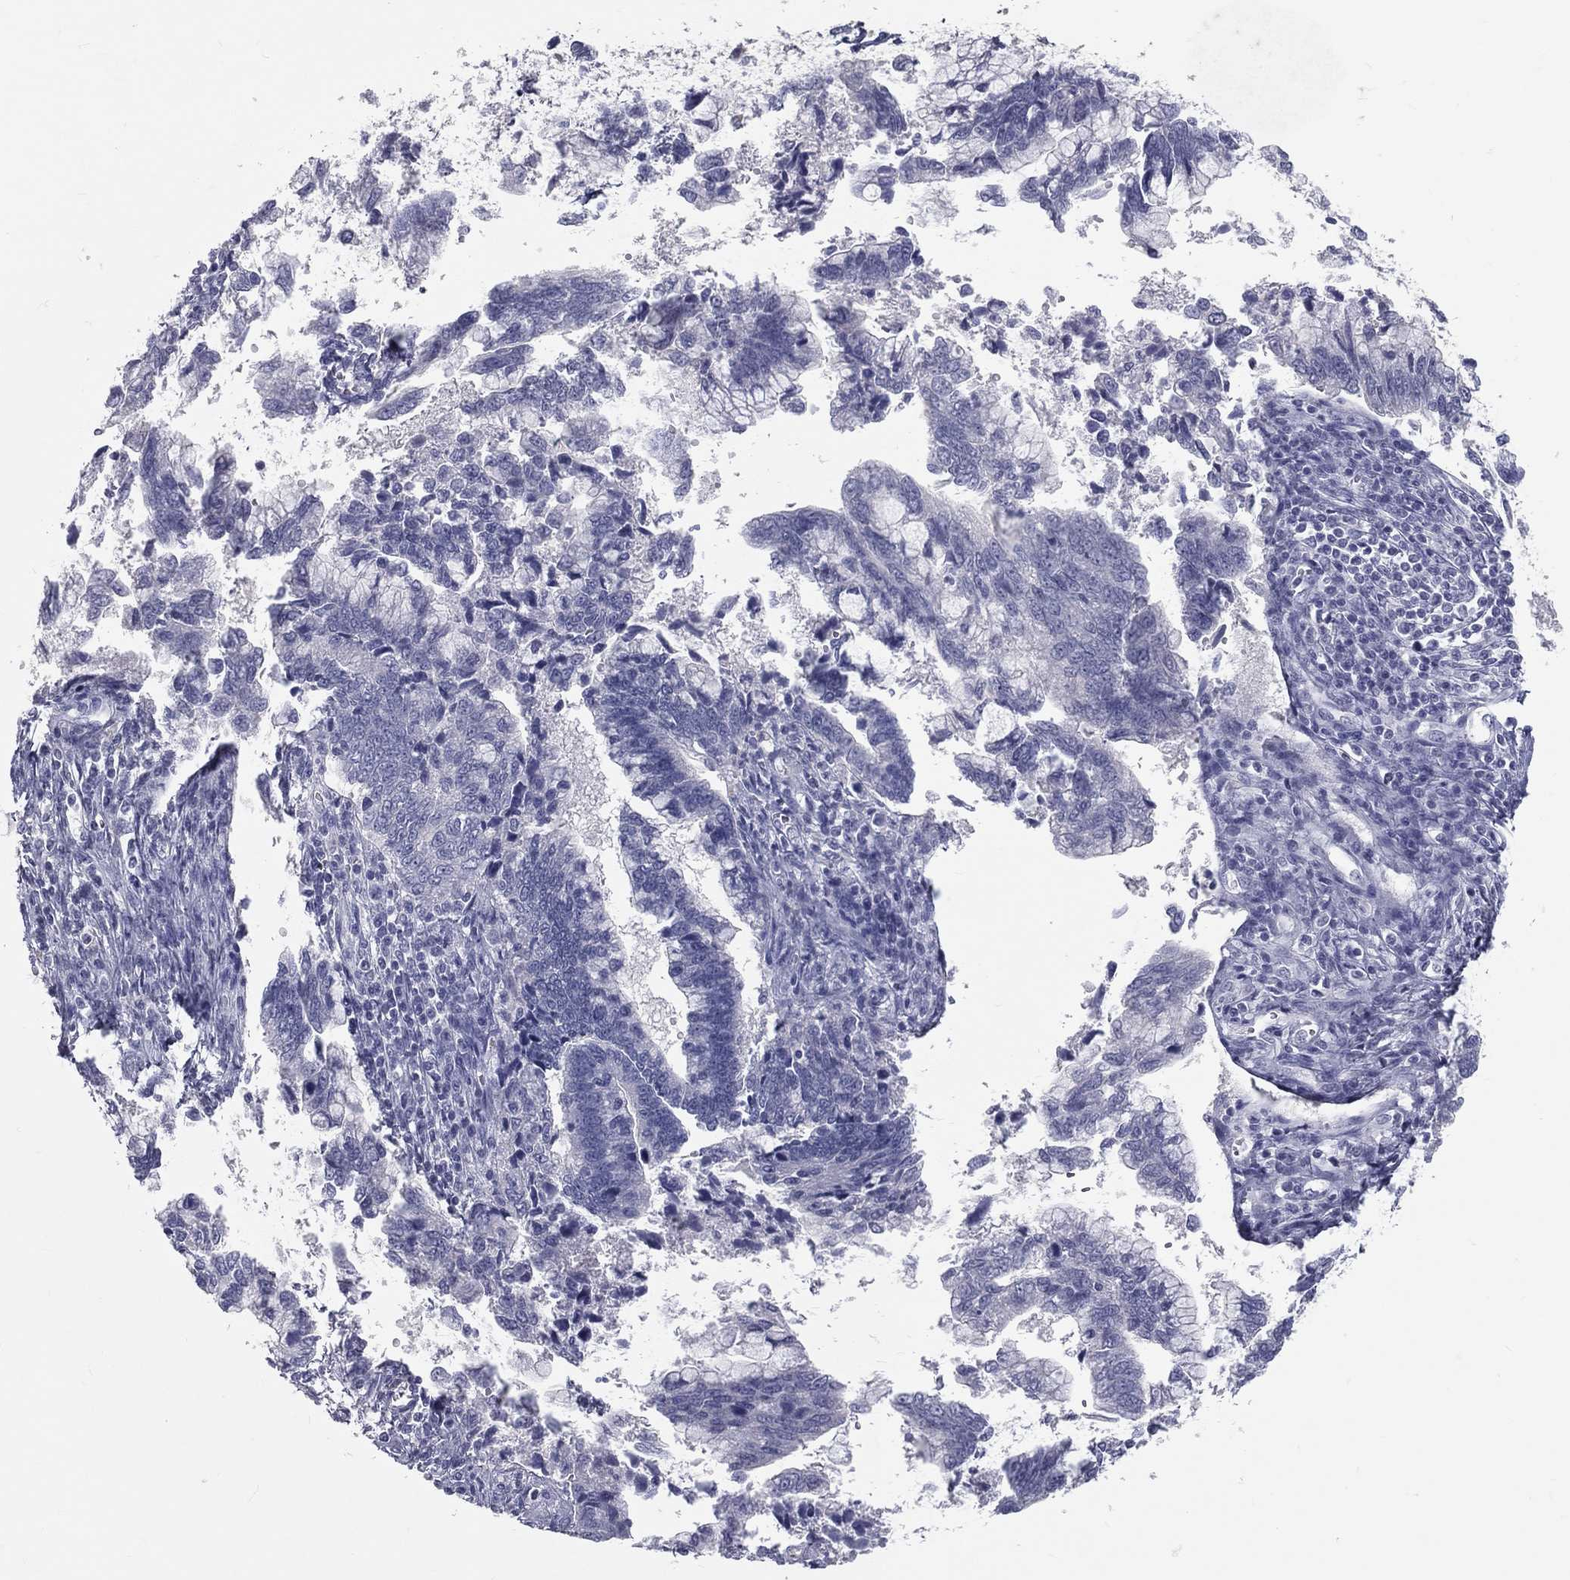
{"staining": {"intensity": "negative", "quantity": "none", "location": "none"}, "tissue": "cervical cancer", "cell_type": "Tumor cells", "image_type": "cancer", "snomed": [{"axis": "morphology", "description": "Adenocarcinoma, NOS"}, {"axis": "topography", "description": "Cervix"}], "caption": "Immunohistochemistry (IHC) of cervical cancer (adenocarcinoma) displays no positivity in tumor cells.", "gene": "TFPI2", "patient": {"sex": "female", "age": 44}}